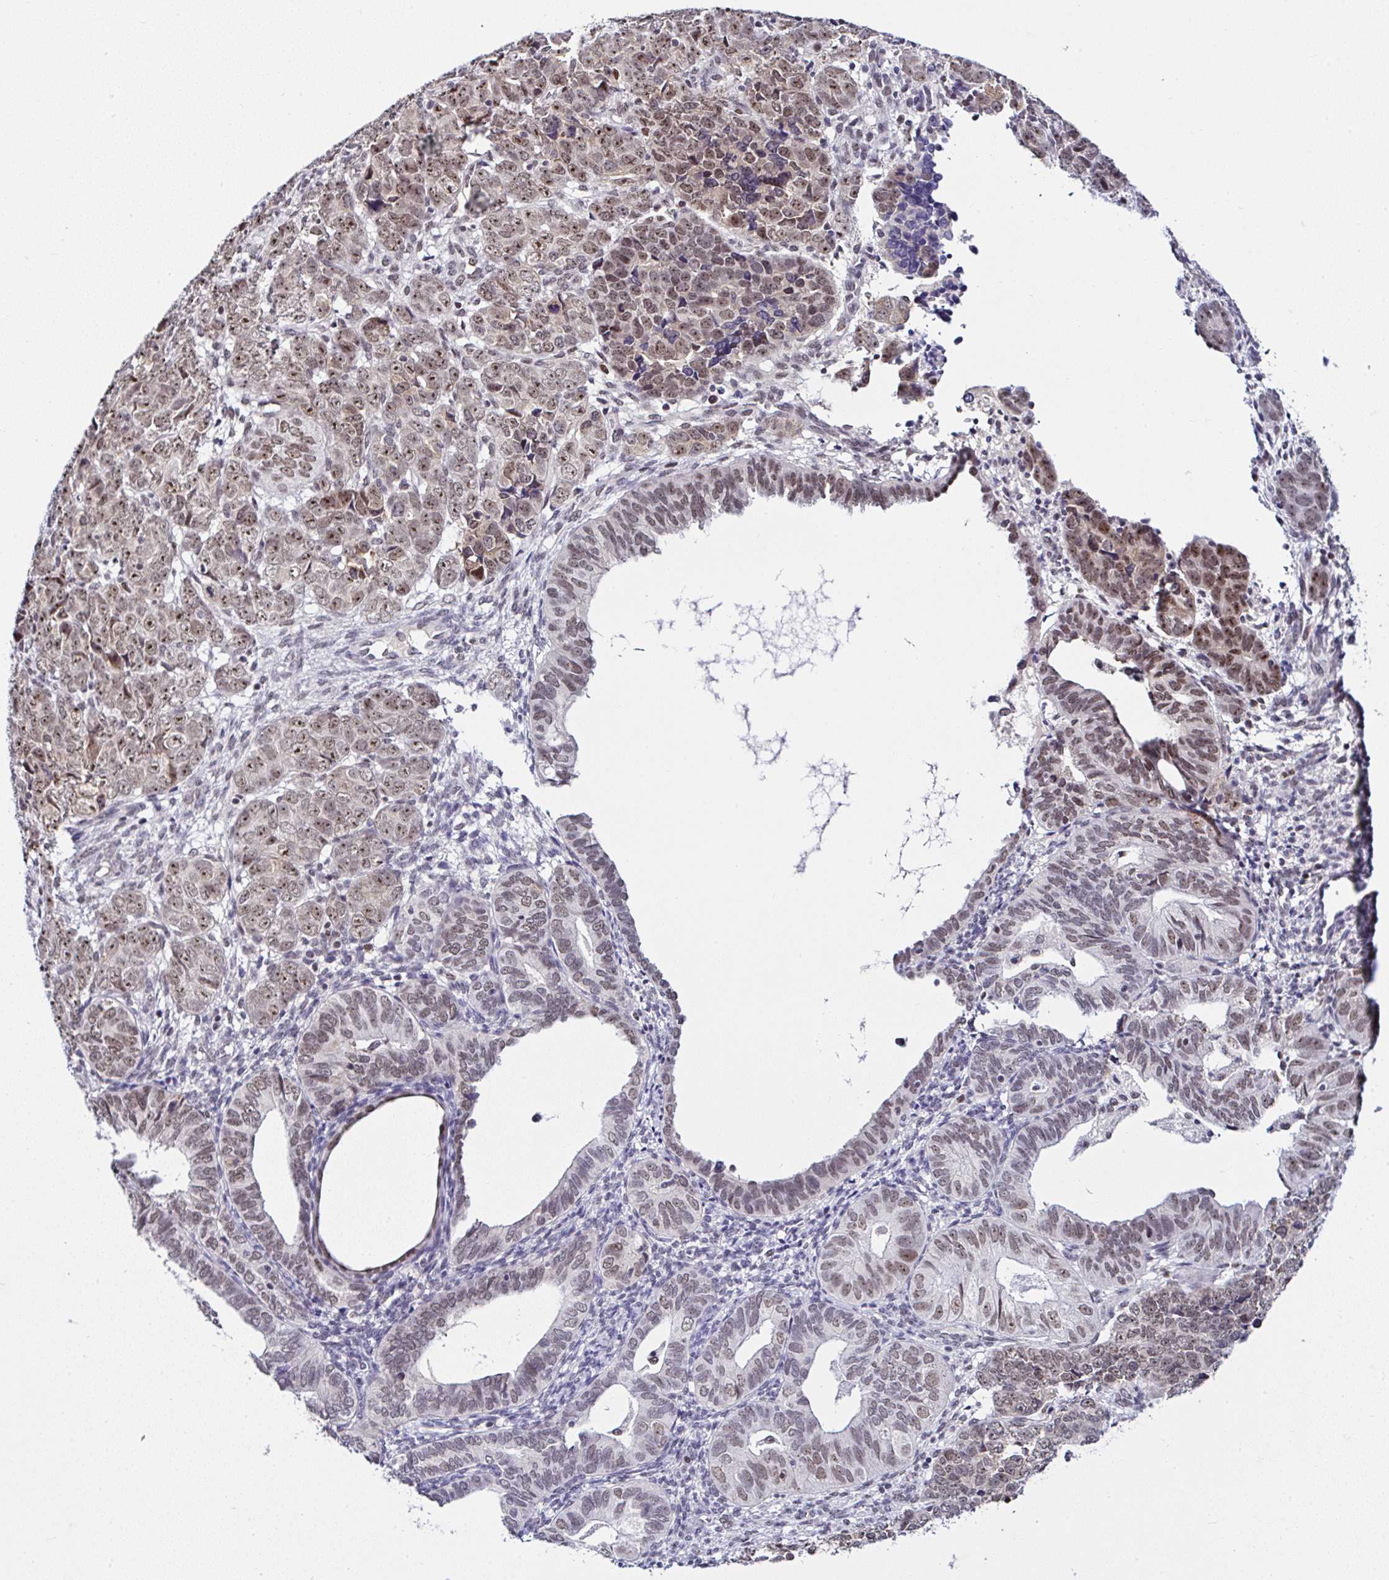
{"staining": {"intensity": "moderate", "quantity": ">75%", "location": "nuclear"}, "tissue": "endometrial cancer", "cell_type": "Tumor cells", "image_type": "cancer", "snomed": [{"axis": "morphology", "description": "Adenocarcinoma, NOS"}, {"axis": "topography", "description": "Endometrium"}], "caption": "IHC of adenocarcinoma (endometrial) reveals medium levels of moderate nuclear expression in approximately >75% of tumor cells.", "gene": "PTPN2", "patient": {"sex": "female", "age": 82}}